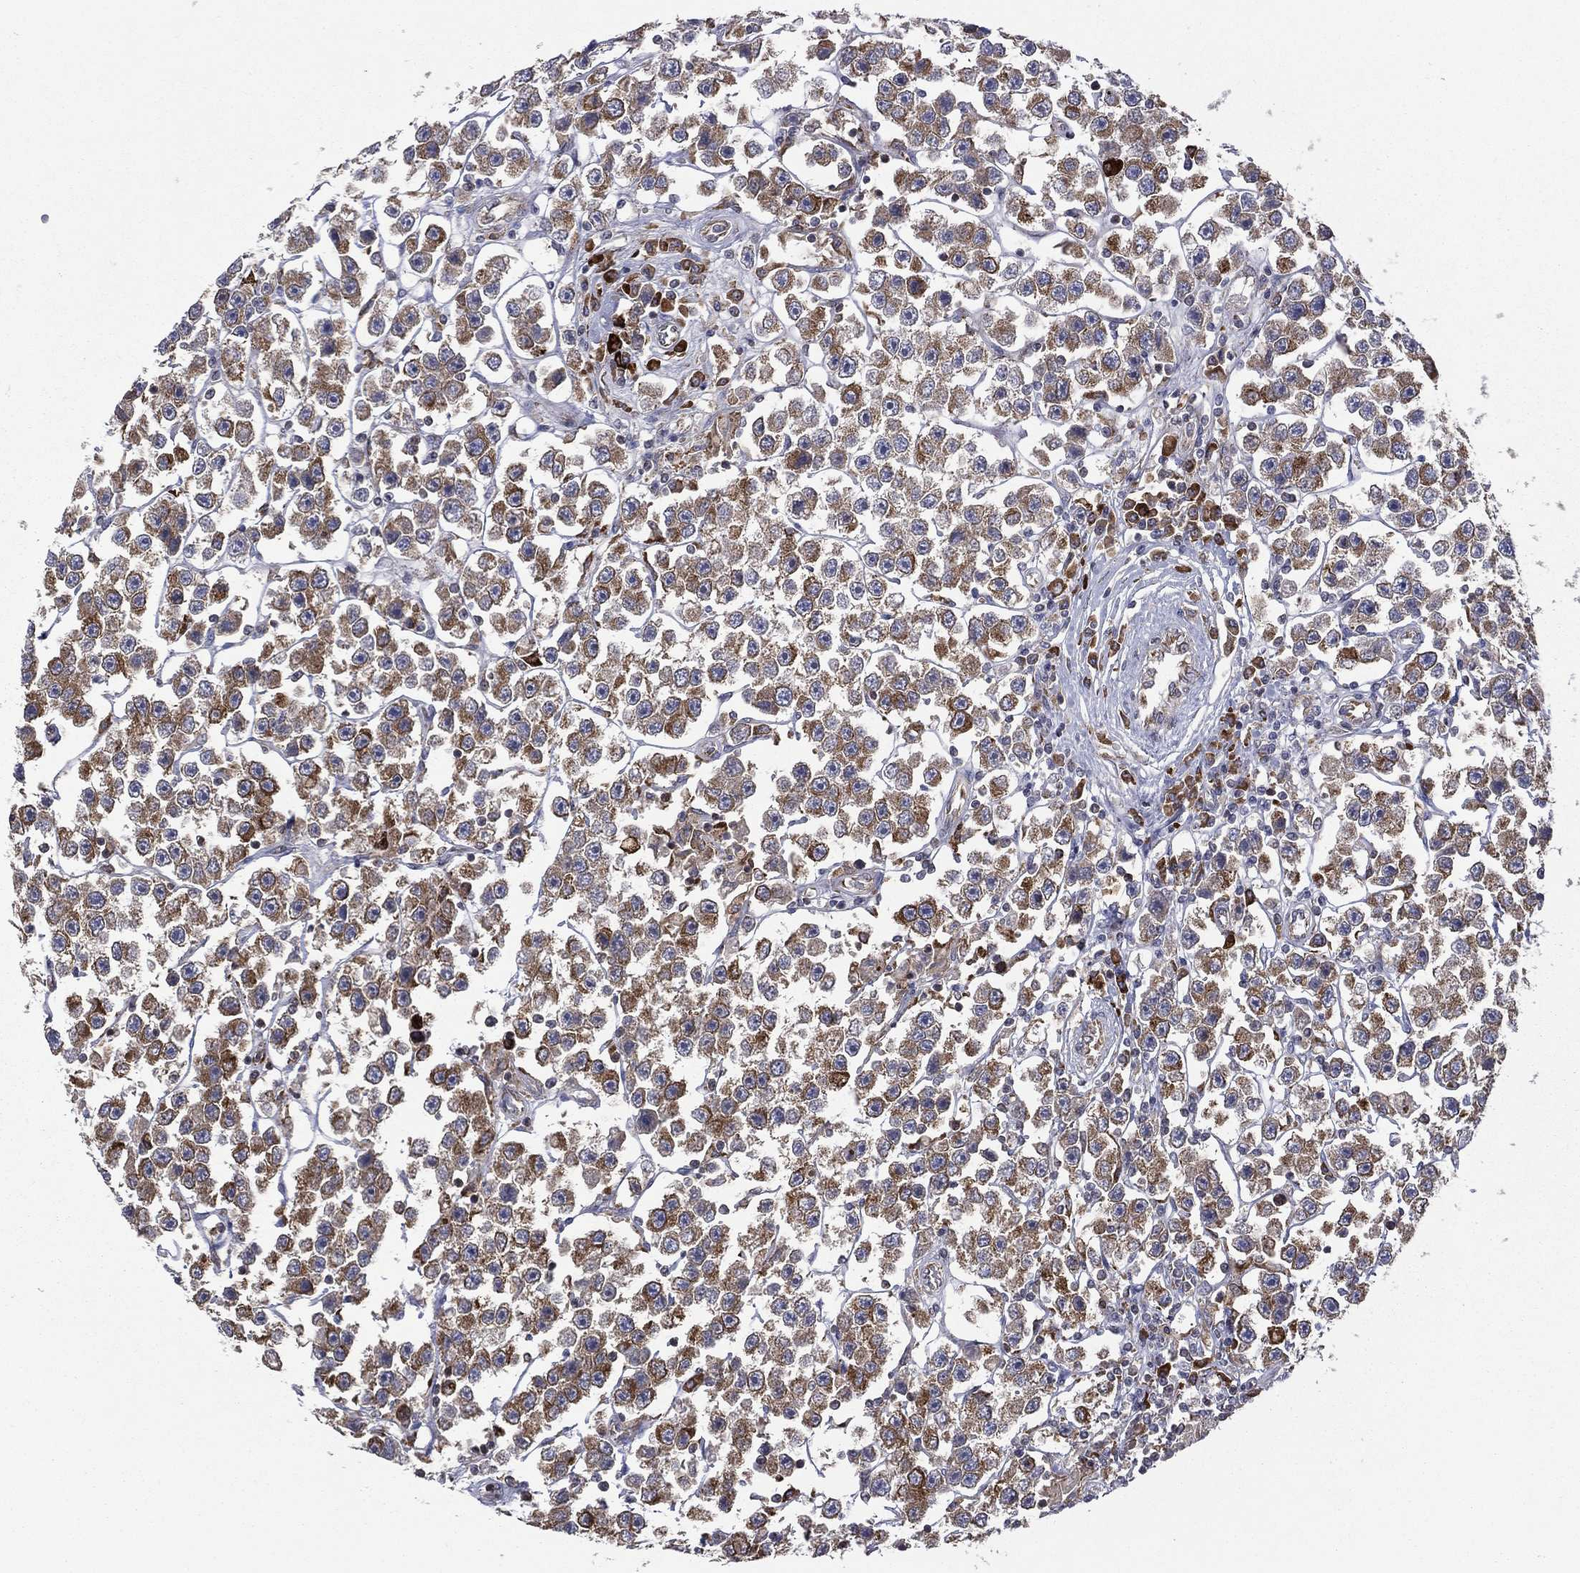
{"staining": {"intensity": "moderate", "quantity": ">75%", "location": "cytoplasmic/membranous"}, "tissue": "testis cancer", "cell_type": "Tumor cells", "image_type": "cancer", "snomed": [{"axis": "morphology", "description": "Seminoma, NOS"}, {"axis": "topography", "description": "Testis"}], "caption": "Immunohistochemistry staining of seminoma (testis), which demonstrates medium levels of moderate cytoplasmic/membranous staining in approximately >75% of tumor cells indicating moderate cytoplasmic/membranous protein positivity. The staining was performed using DAB (3,3'-diaminobenzidine) (brown) for protein detection and nuclei were counterstained in hematoxylin (blue).", "gene": "C20orf96", "patient": {"sex": "male", "age": 45}}